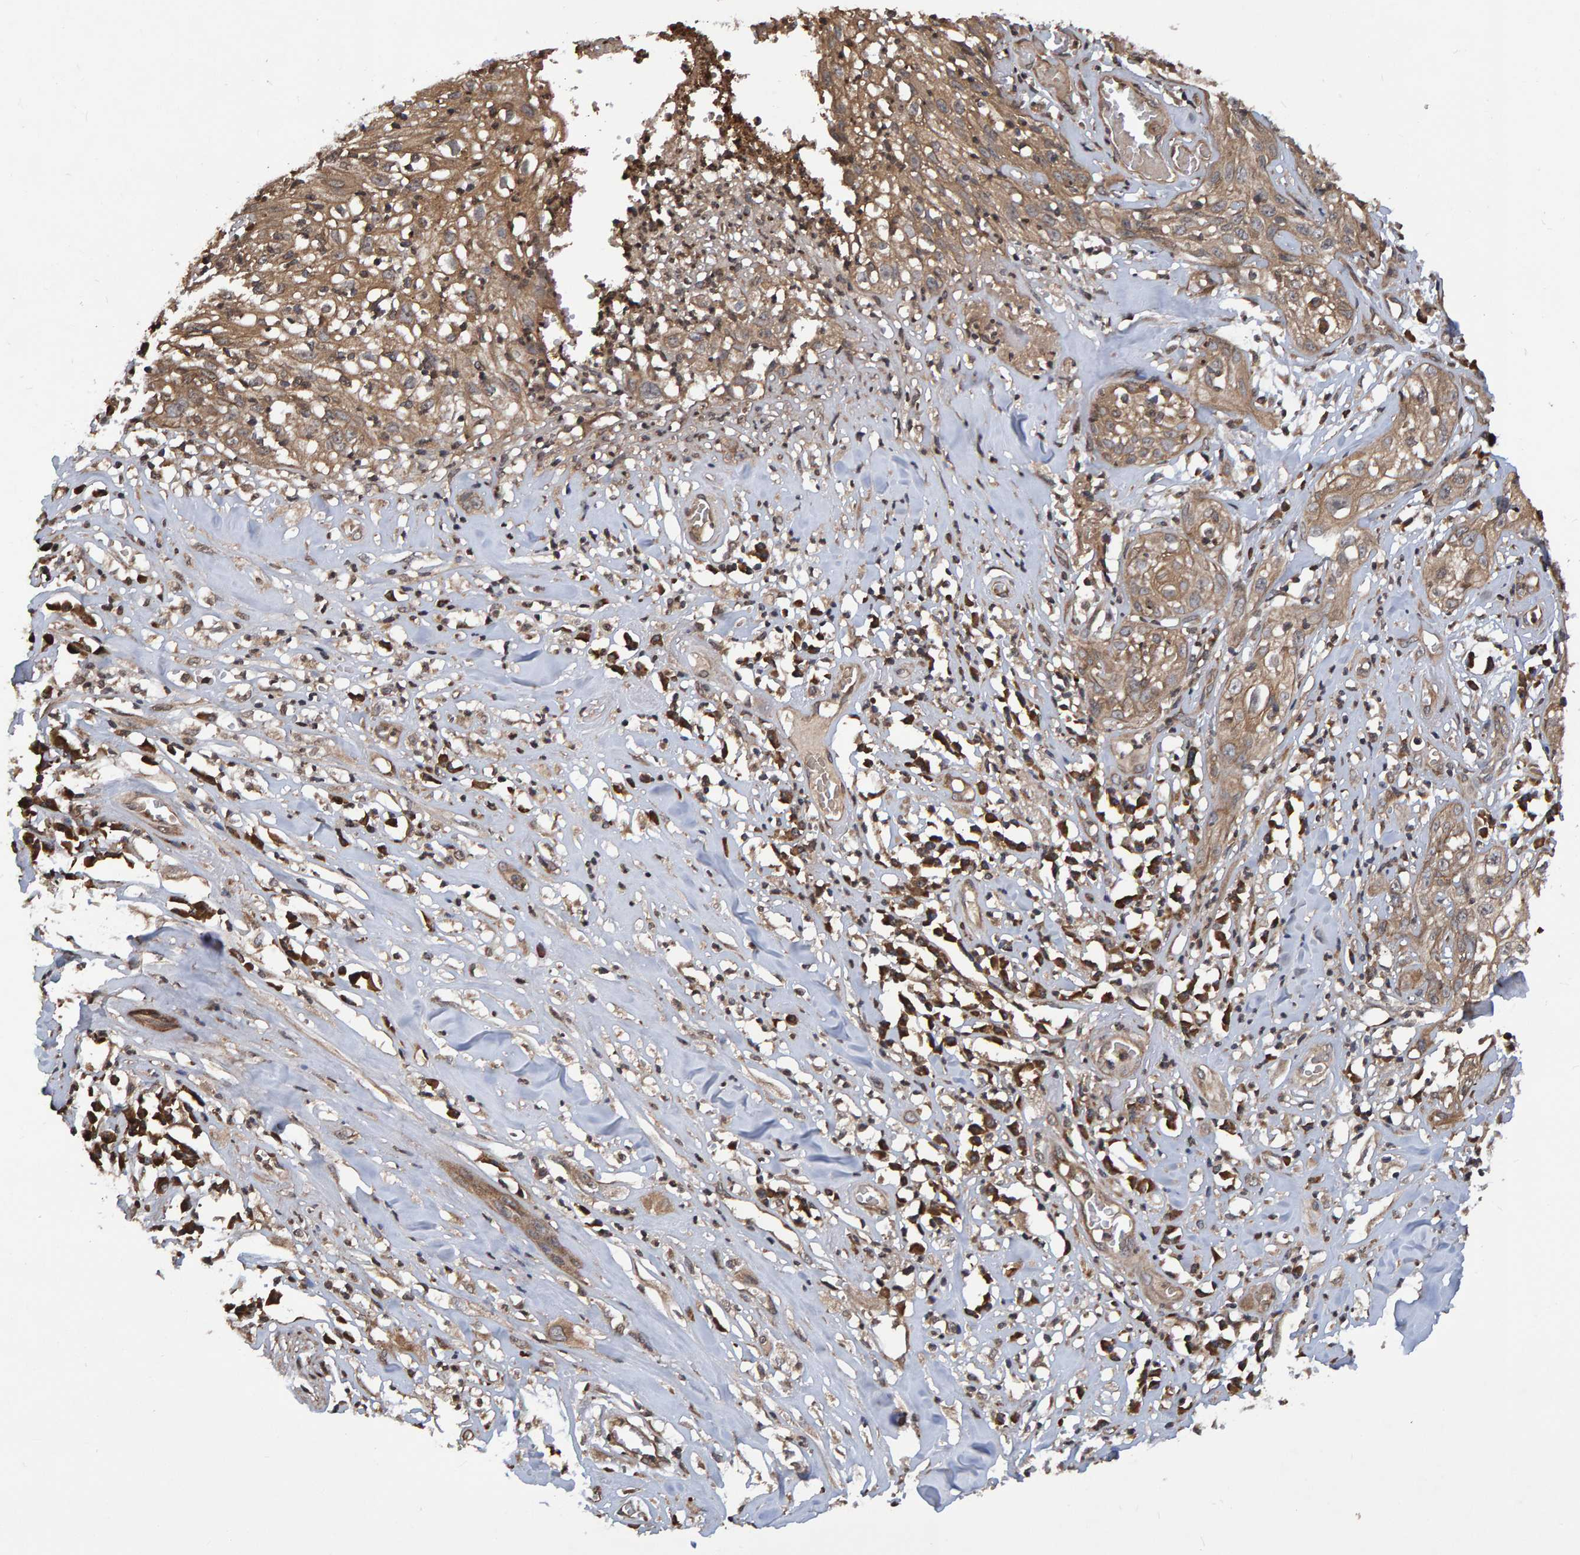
{"staining": {"intensity": "moderate", "quantity": ">75%", "location": "cytoplasmic/membranous"}, "tissue": "skin cancer", "cell_type": "Tumor cells", "image_type": "cancer", "snomed": [{"axis": "morphology", "description": "Squamous cell carcinoma, NOS"}, {"axis": "topography", "description": "Skin"}], "caption": "Tumor cells exhibit medium levels of moderate cytoplasmic/membranous positivity in approximately >75% of cells in human skin cancer. (Brightfield microscopy of DAB IHC at high magnification).", "gene": "GAB2", "patient": {"sex": "male", "age": 65}}